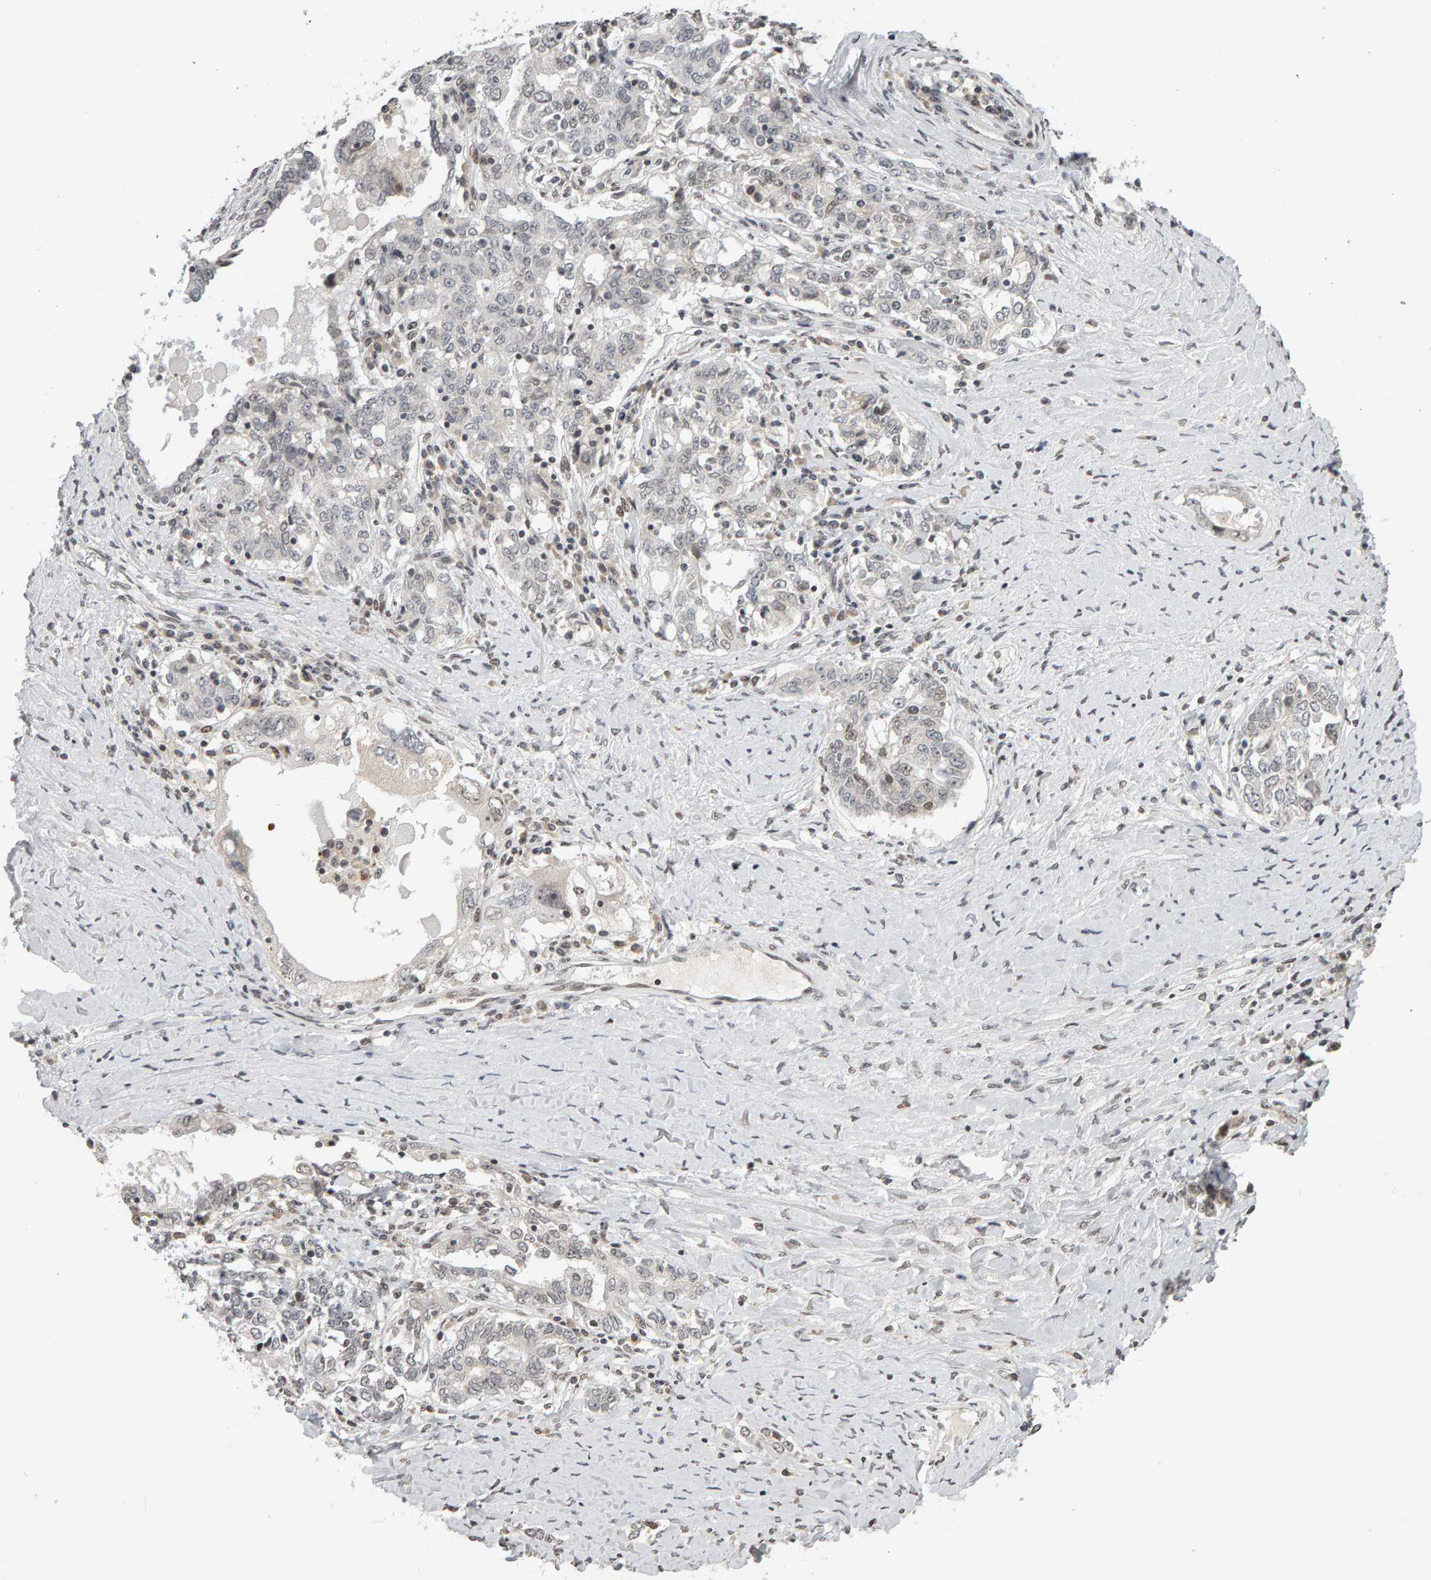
{"staining": {"intensity": "weak", "quantity": "<25%", "location": "nuclear"}, "tissue": "ovarian cancer", "cell_type": "Tumor cells", "image_type": "cancer", "snomed": [{"axis": "morphology", "description": "Carcinoma, endometroid"}, {"axis": "topography", "description": "Ovary"}], "caption": "High magnification brightfield microscopy of ovarian cancer (endometroid carcinoma) stained with DAB (brown) and counterstained with hematoxylin (blue): tumor cells show no significant positivity.", "gene": "TRAM1", "patient": {"sex": "female", "age": 62}}